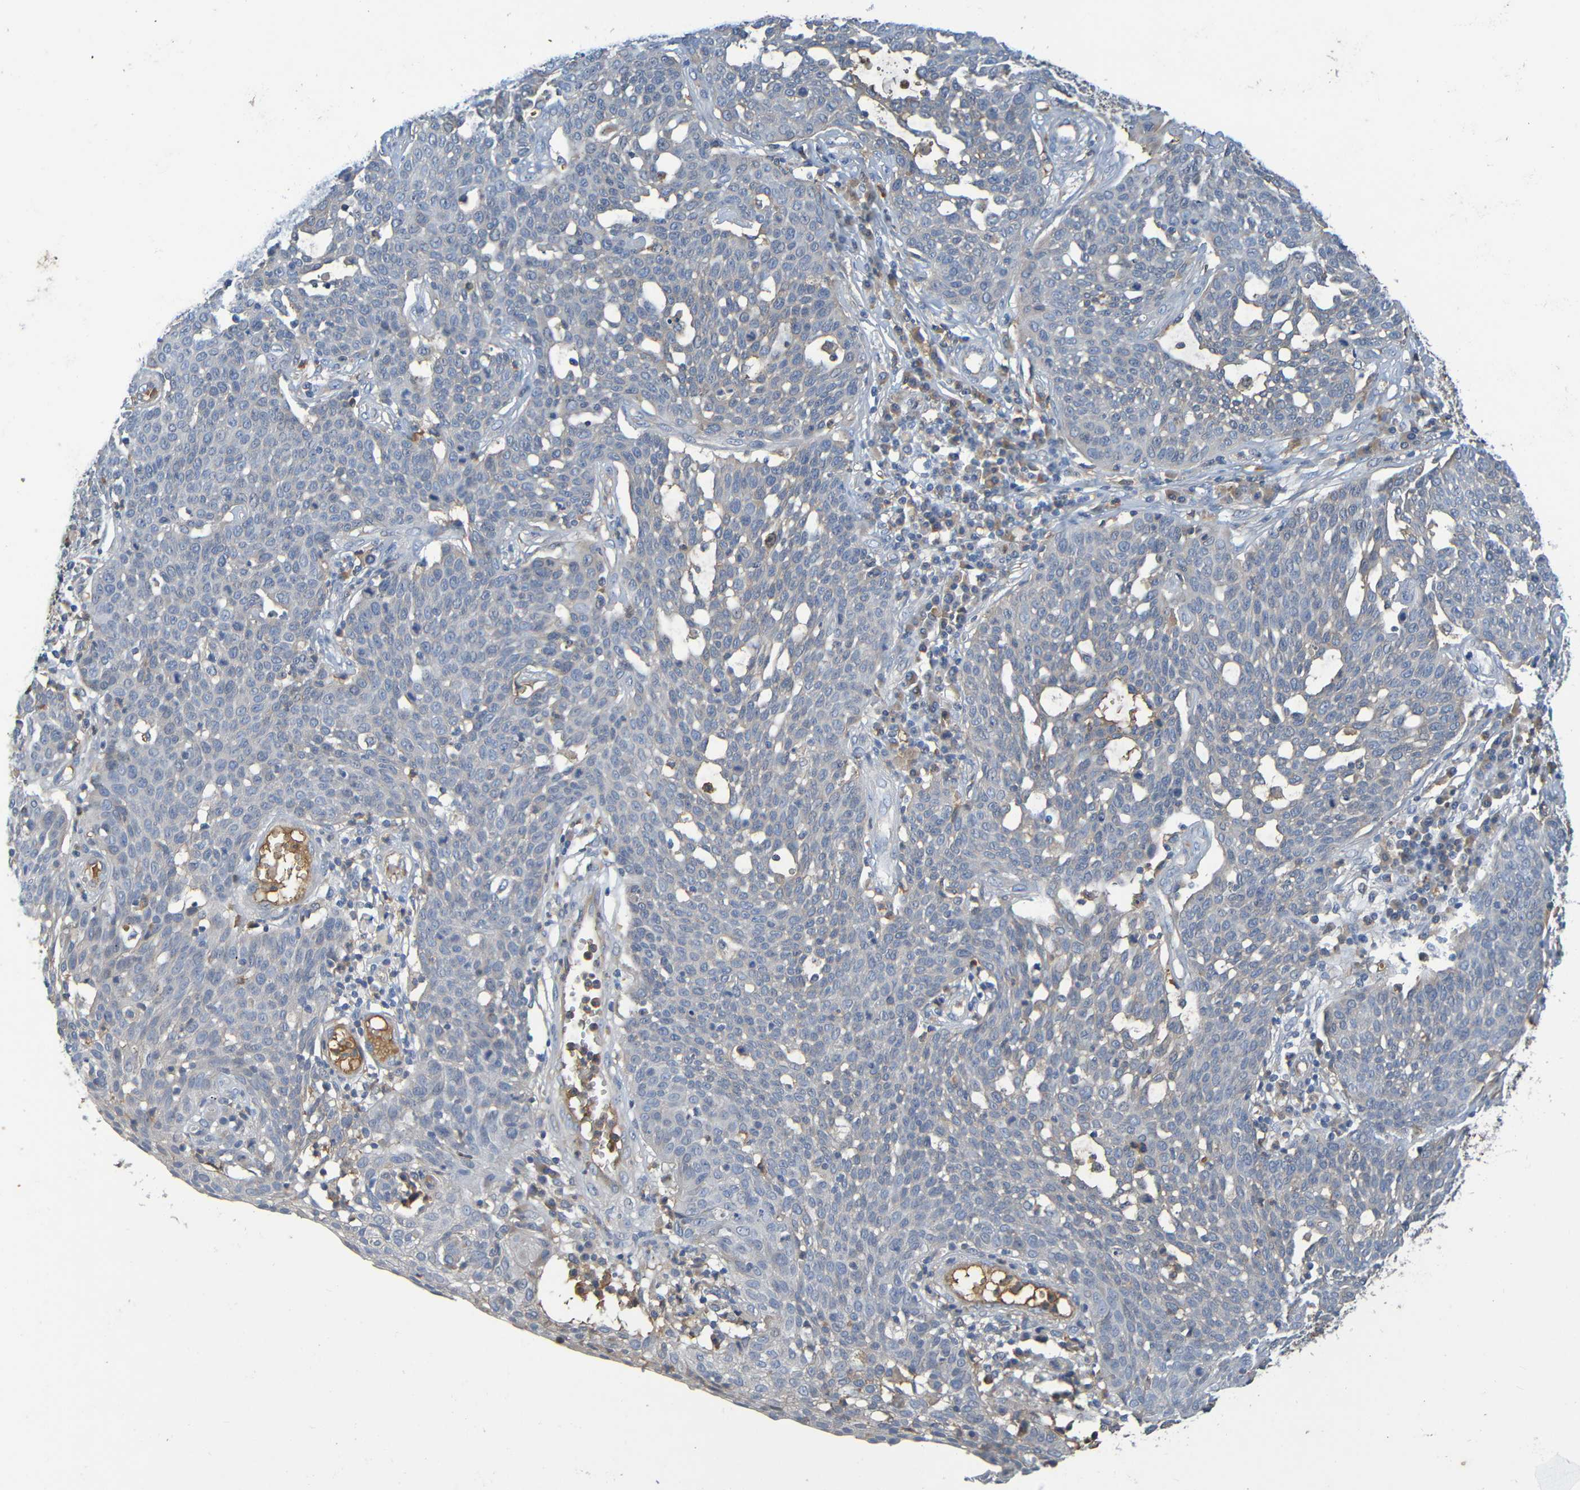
{"staining": {"intensity": "negative", "quantity": "none", "location": "none"}, "tissue": "cervical cancer", "cell_type": "Tumor cells", "image_type": "cancer", "snomed": [{"axis": "morphology", "description": "Squamous cell carcinoma, NOS"}, {"axis": "topography", "description": "Cervix"}], "caption": "Immunohistochemistry image of cervical cancer (squamous cell carcinoma) stained for a protein (brown), which shows no expression in tumor cells.", "gene": "C1QA", "patient": {"sex": "female", "age": 34}}